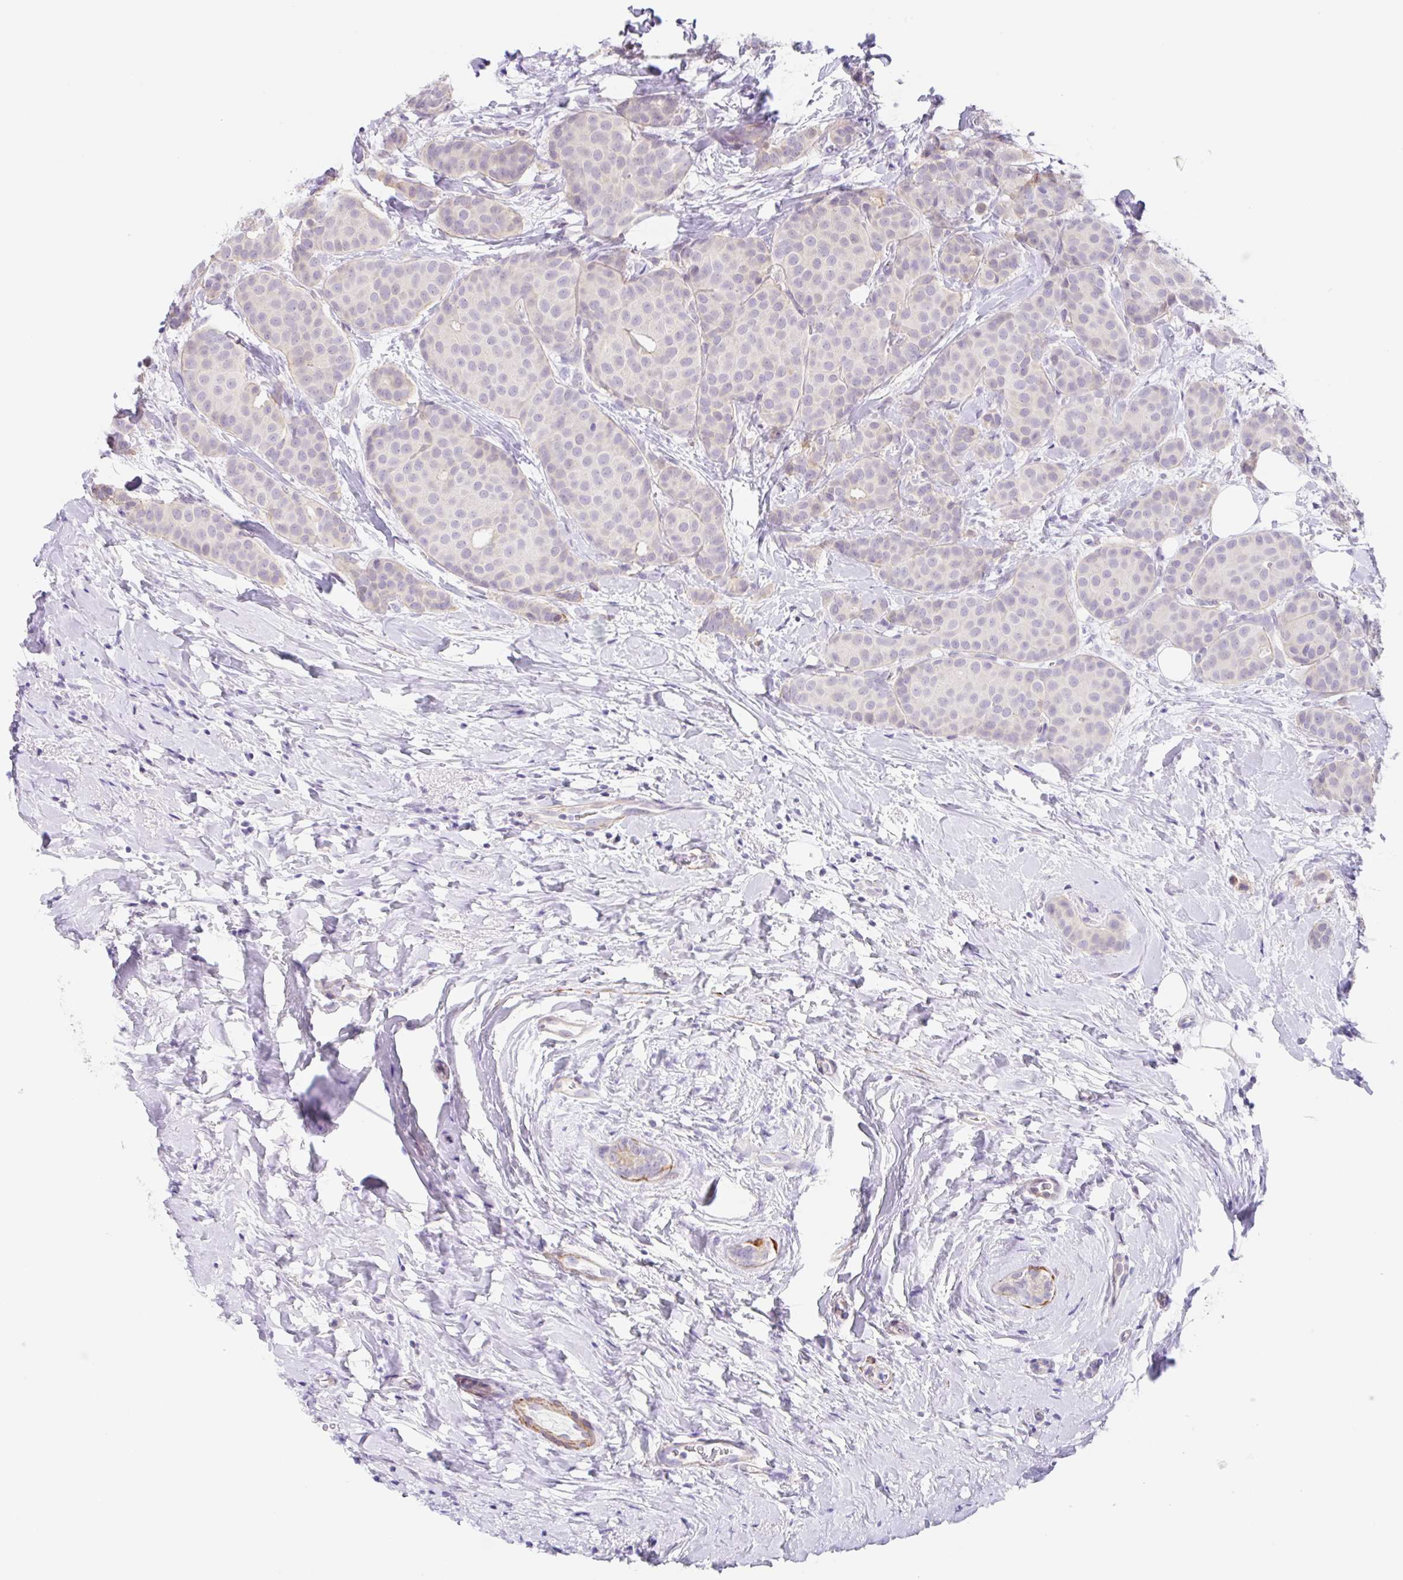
{"staining": {"intensity": "negative", "quantity": "none", "location": "none"}, "tissue": "breast cancer", "cell_type": "Tumor cells", "image_type": "cancer", "snomed": [{"axis": "morphology", "description": "Duct carcinoma"}, {"axis": "topography", "description": "Breast"}], "caption": "IHC micrograph of human breast invasive ductal carcinoma stained for a protein (brown), which exhibits no positivity in tumor cells.", "gene": "DCAF17", "patient": {"sex": "female", "age": 70}}